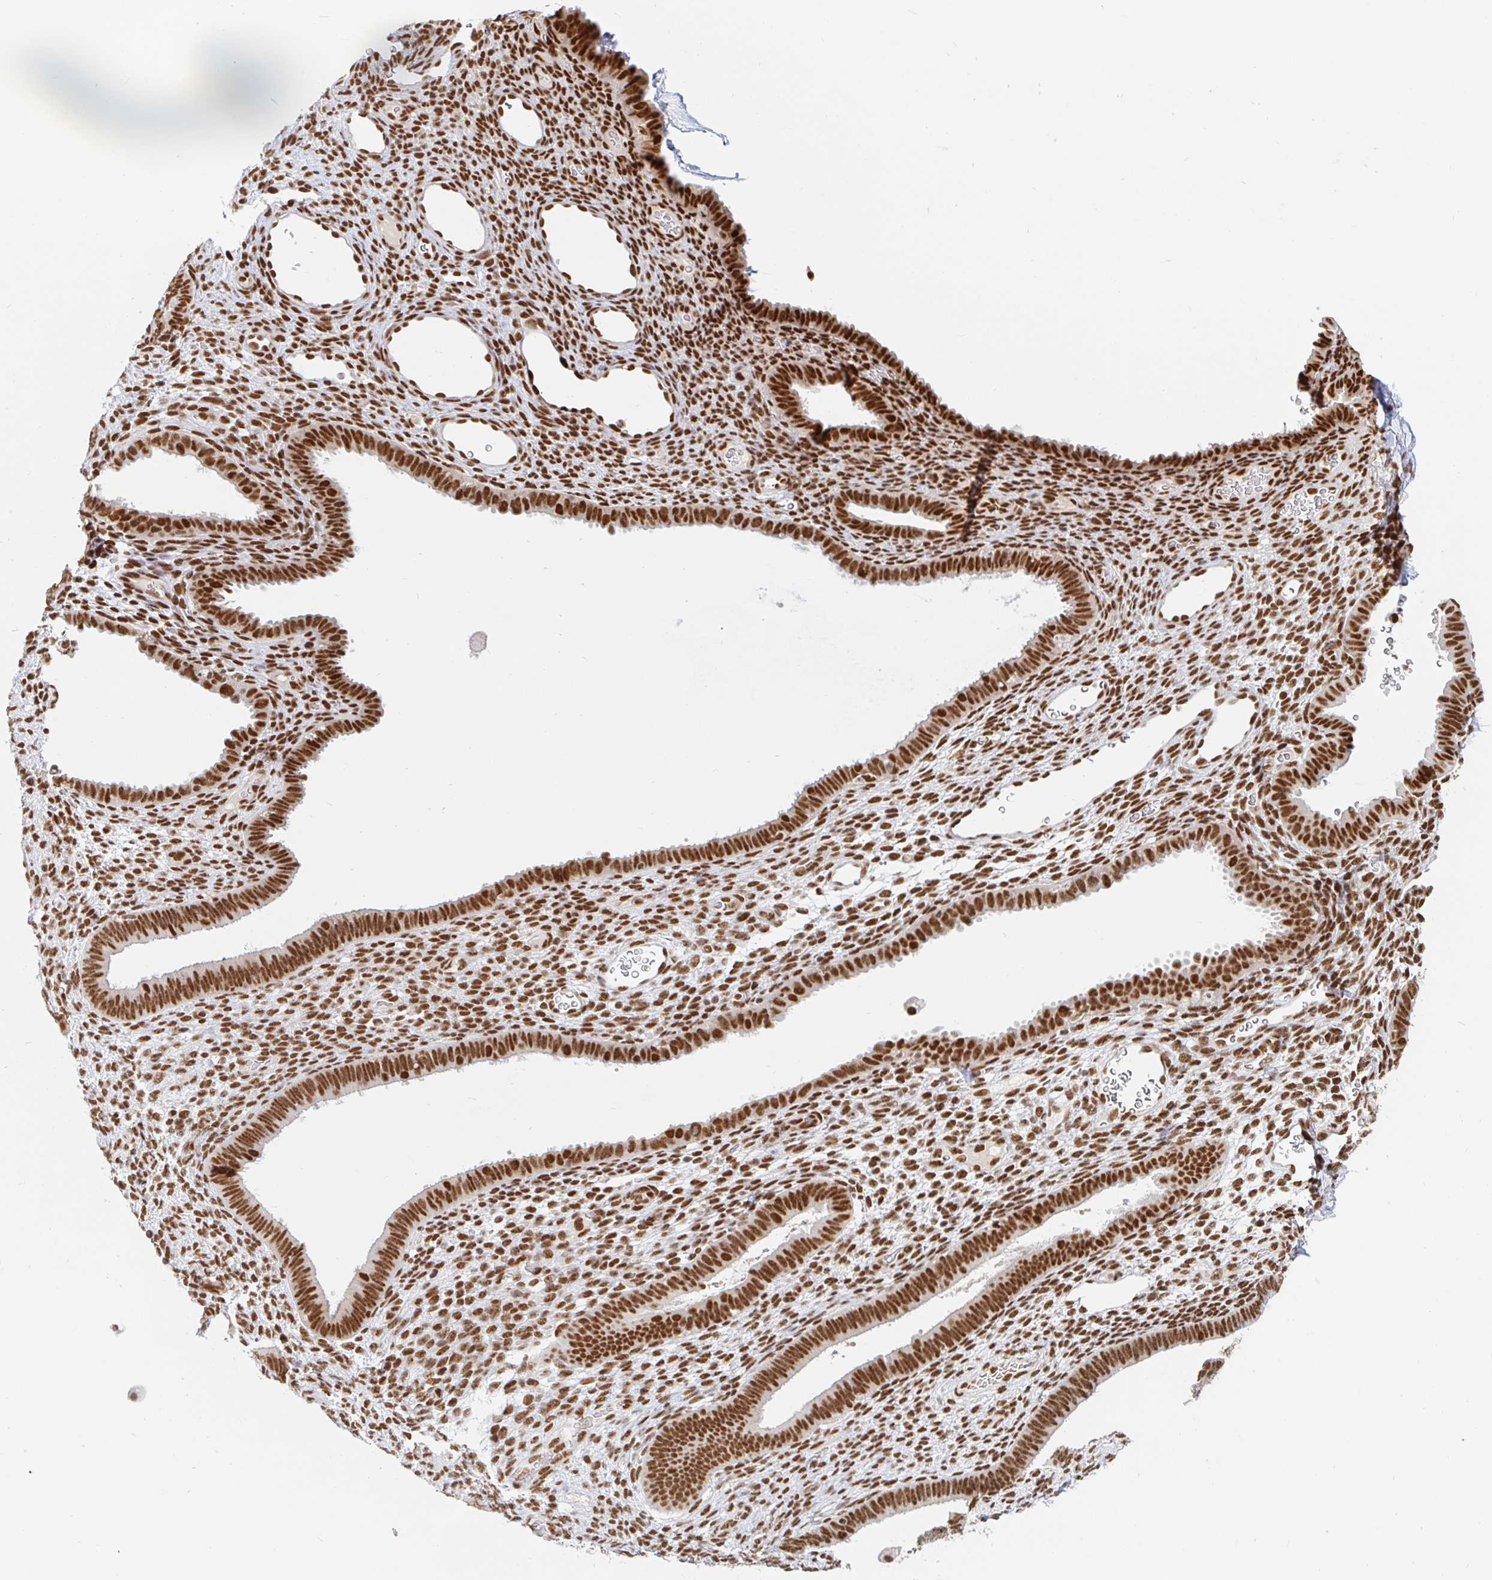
{"staining": {"intensity": "moderate", "quantity": ">75%", "location": "nuclear"}, "tissue": "endometrium", "cell_type": "Cells in endometrial stroma", "image_type": "normal", "snomed": [{"axis": "morphology", "description": "Normal tissue, NOS"}, {"axis": "topography", "description": "Endometrium"}], "caption": "Immunohistochemistry (IHC) image of normal human endometrium stained for a protein (brown), which demonstrates medium levels of moderate nuclear expression in about >75% of cells in endometrial stroma.", "gene": "RBMXL1", "patient": {"sex": "female", "age": 34}}